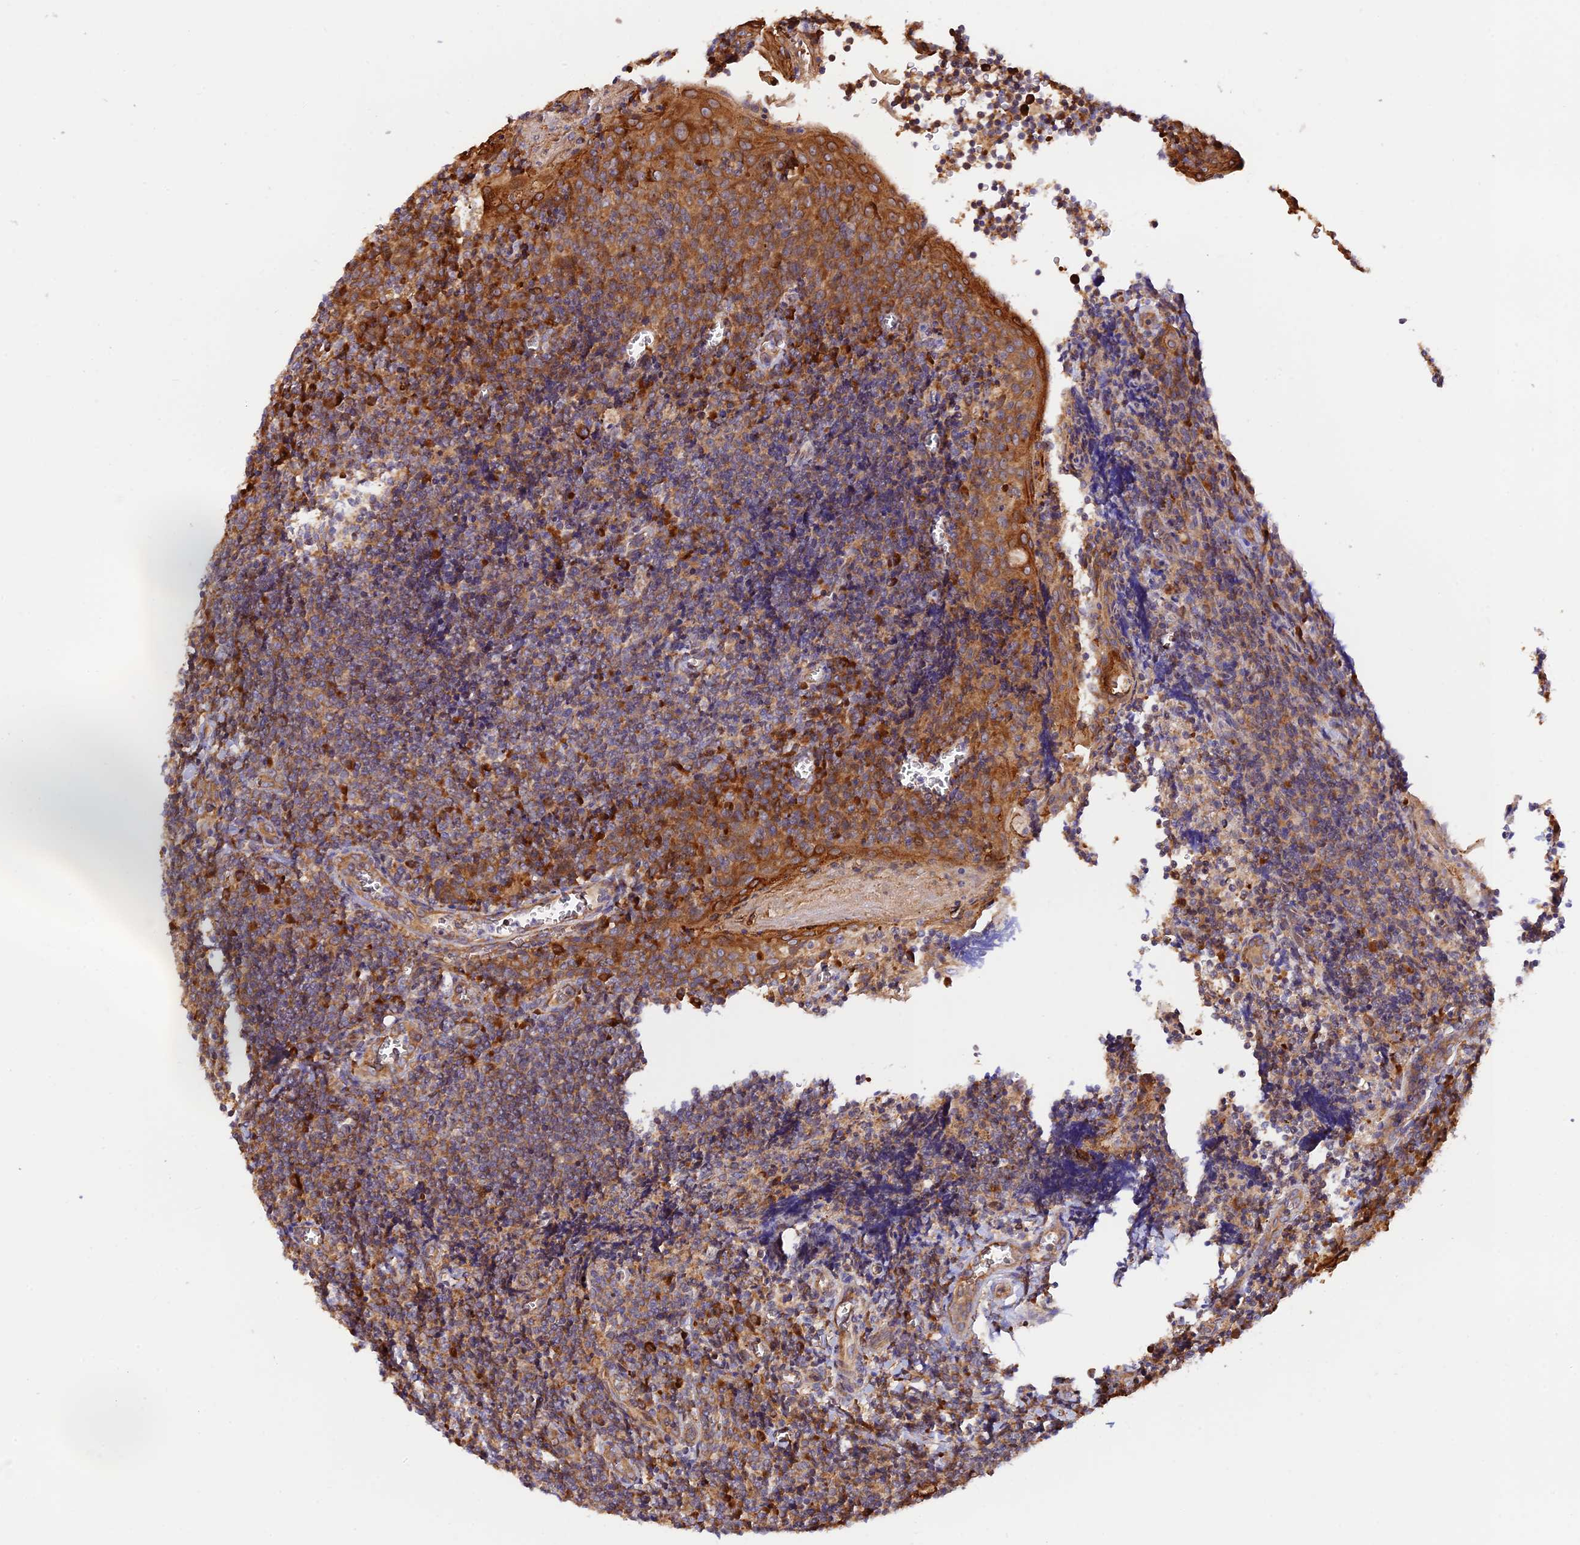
{"staining": {"intensity": "moderate", "quantity": "25%-75%", "location": "cytoplasmic/membranous"}, "tissue": "tonsil", "cell_type": "Germinal center cells", "image_type": "normal", "snomed": [{"axis": "morphology", "description": "Normal tissue, NOS"}, {"axis": "topography", "description": "Tonsil"}], "caption": "Immunohistochemistry (IHC) of benign human tonsil shows medium levels of moderate cytoplasmic/membranous positivity in approximately 25%-75% of germinal center cells. Immunohistochemistry (IHC) stains the protein of interest in brown and the nuclei are stained blue.", "gene": "RPL5", "patient": {"sex": "male", "age": 27}}